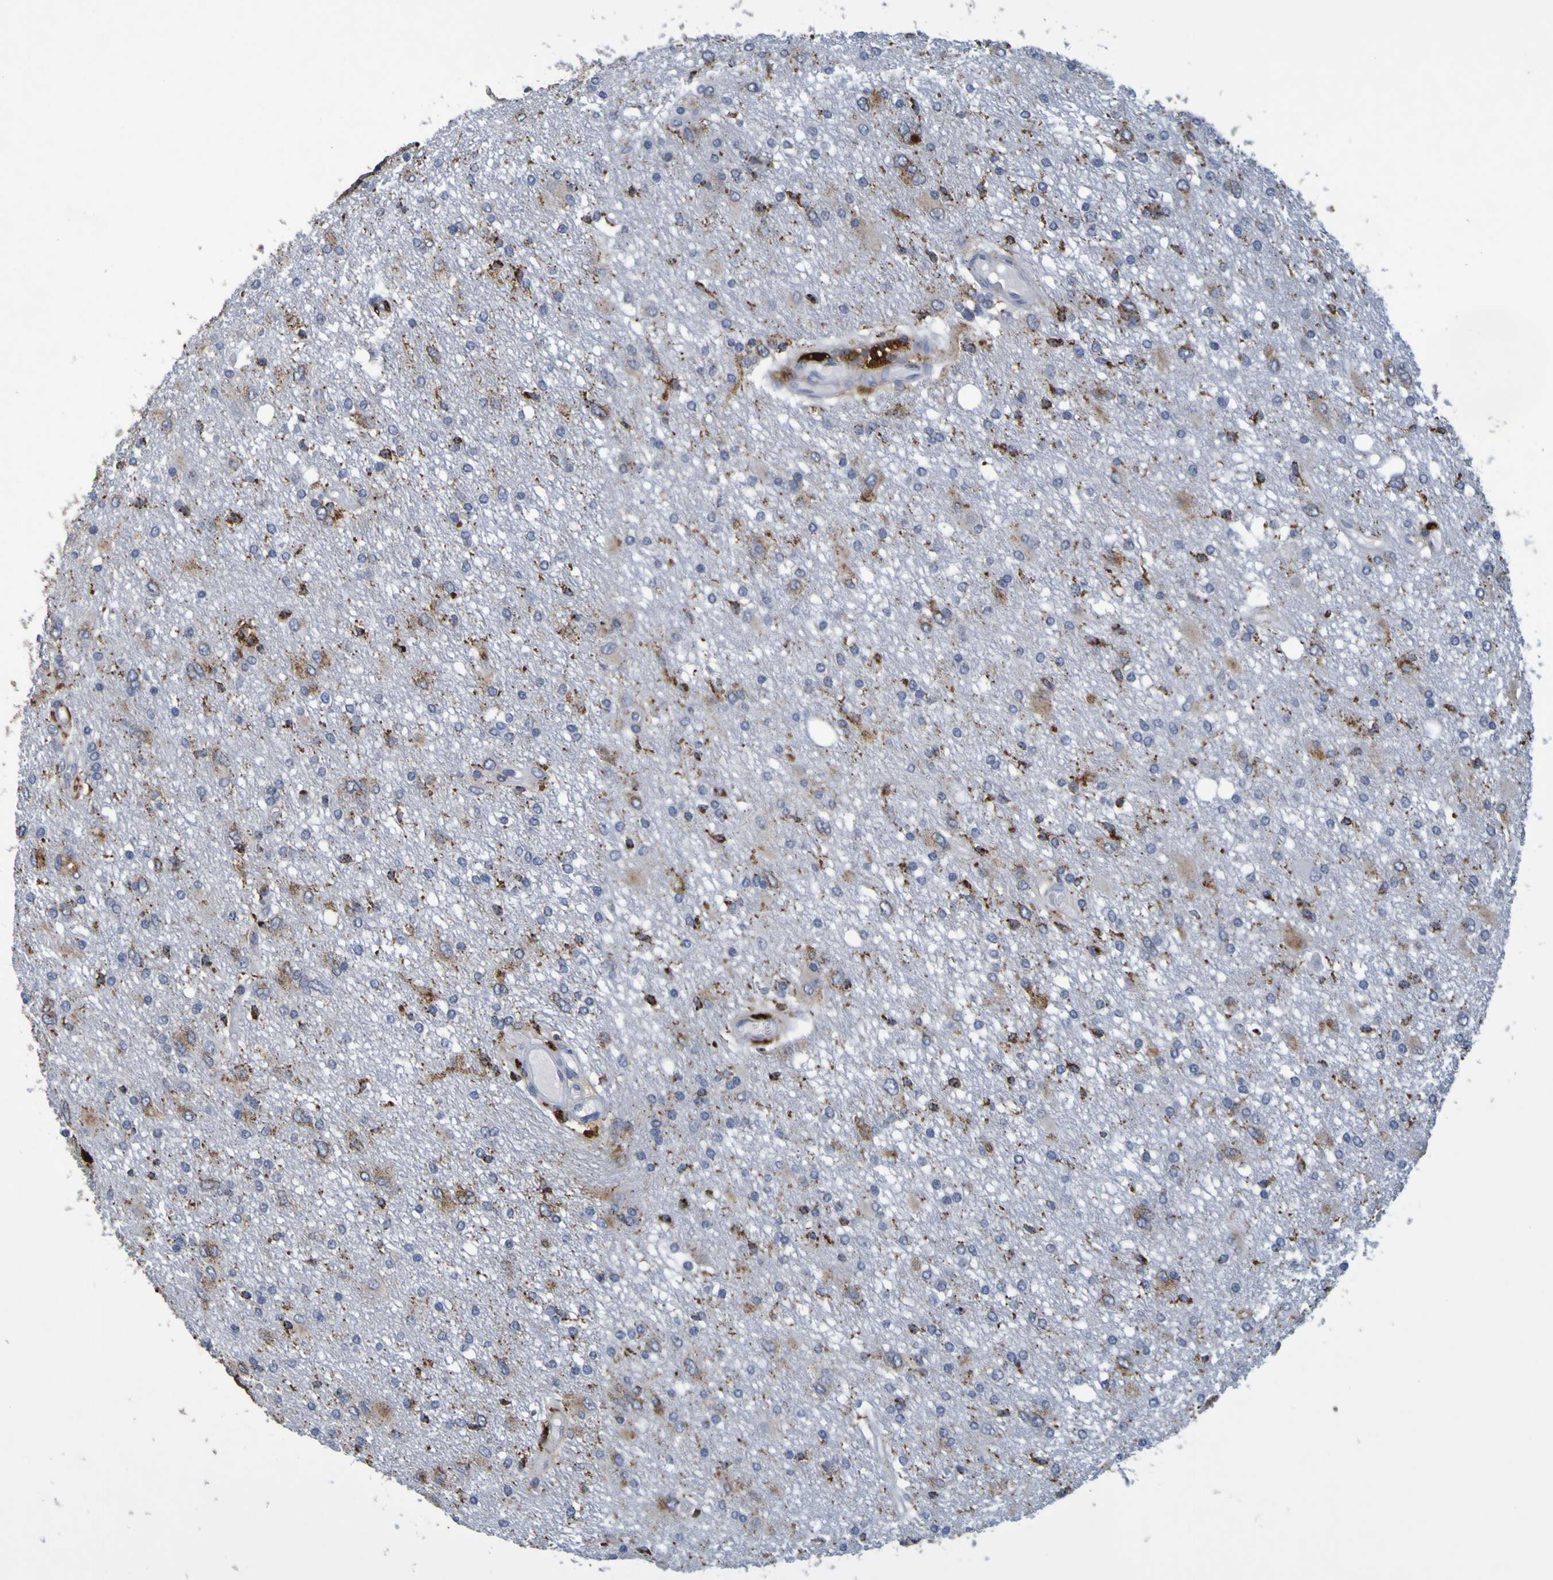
{"staining": {"intensity": "moderate", "quantity": "25%-75%", "location": "cytoplasmic/membranous"}, "tissue": "glioma", "cell_type": "Tumor cells", "image_type": "cancer", "snomed": [{"axis": "morphology", "description": "Glioma, malignant, High grade"}, {"axis": "topography", "description": "Brain"}], "caption": "DAB immunohistochemical staining of malignant glioma (high-grade) reveals moderate cytoplasmic/membranous protein positivity in about 25%-75% of tumor cells.", "gene": "TPH1", "patient": {"sex": "female", "age": 59}}